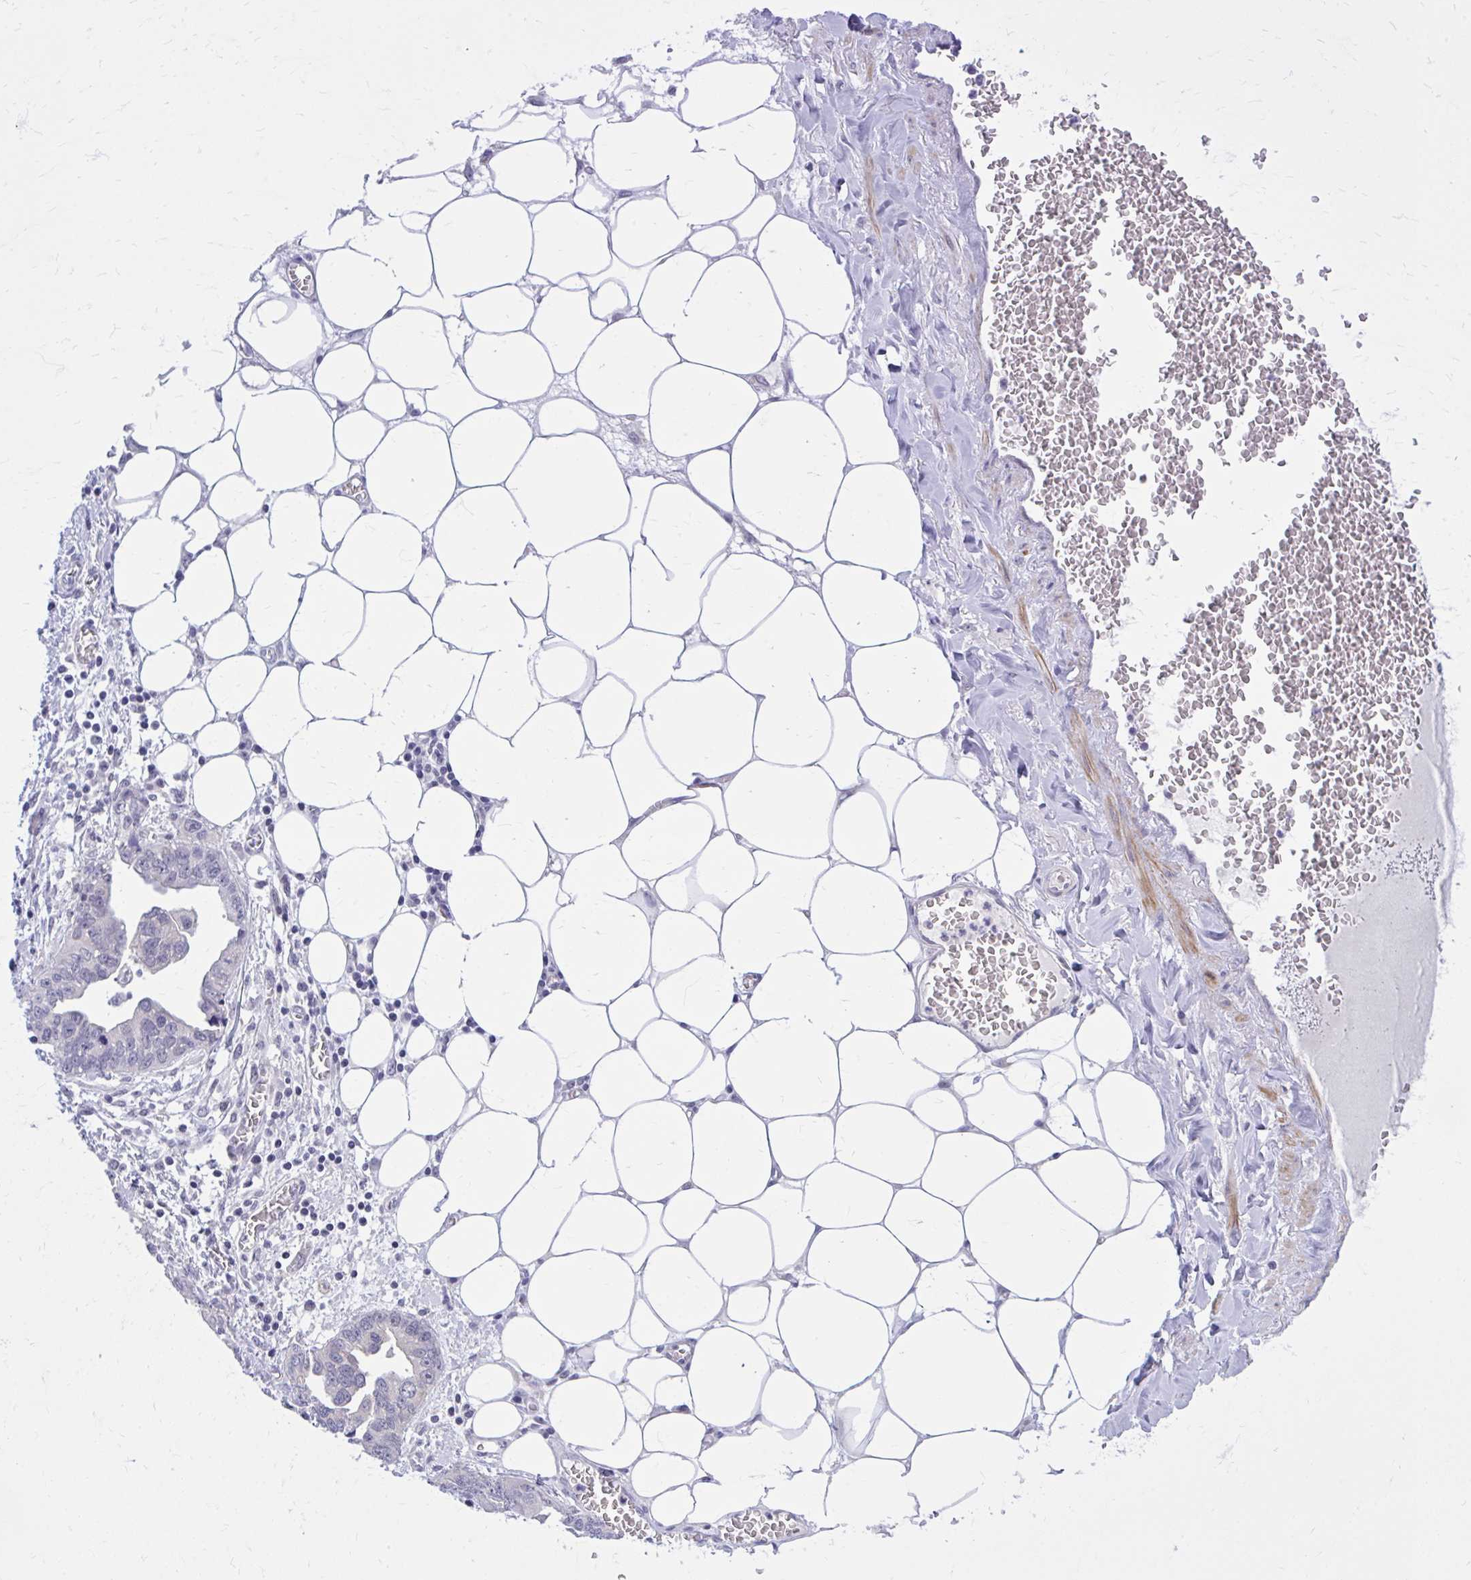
{"staining": {"intensity": "negative", "quantity": "none", "location": "none"}, "tissue": "ovarian cancer", "cell_type": "Tumor cells", "image_type": "cancer", "snomed": [{"axis": "morphology", "description": "Cystadenocarcinoma, serous, NOS"}, {"axis": "topography", "description": "Ovary"}], "caption": "A micrograph of ovarian cancer stained for a protein reveals no brown staining in tumor cells. (Stains: DAB IHC with hematoxylin counter stain, Microscopy: brightfield microscopy at high magnification).", "gene": "ZBTB25", "patient": {"sex": "female", "age": 75}}